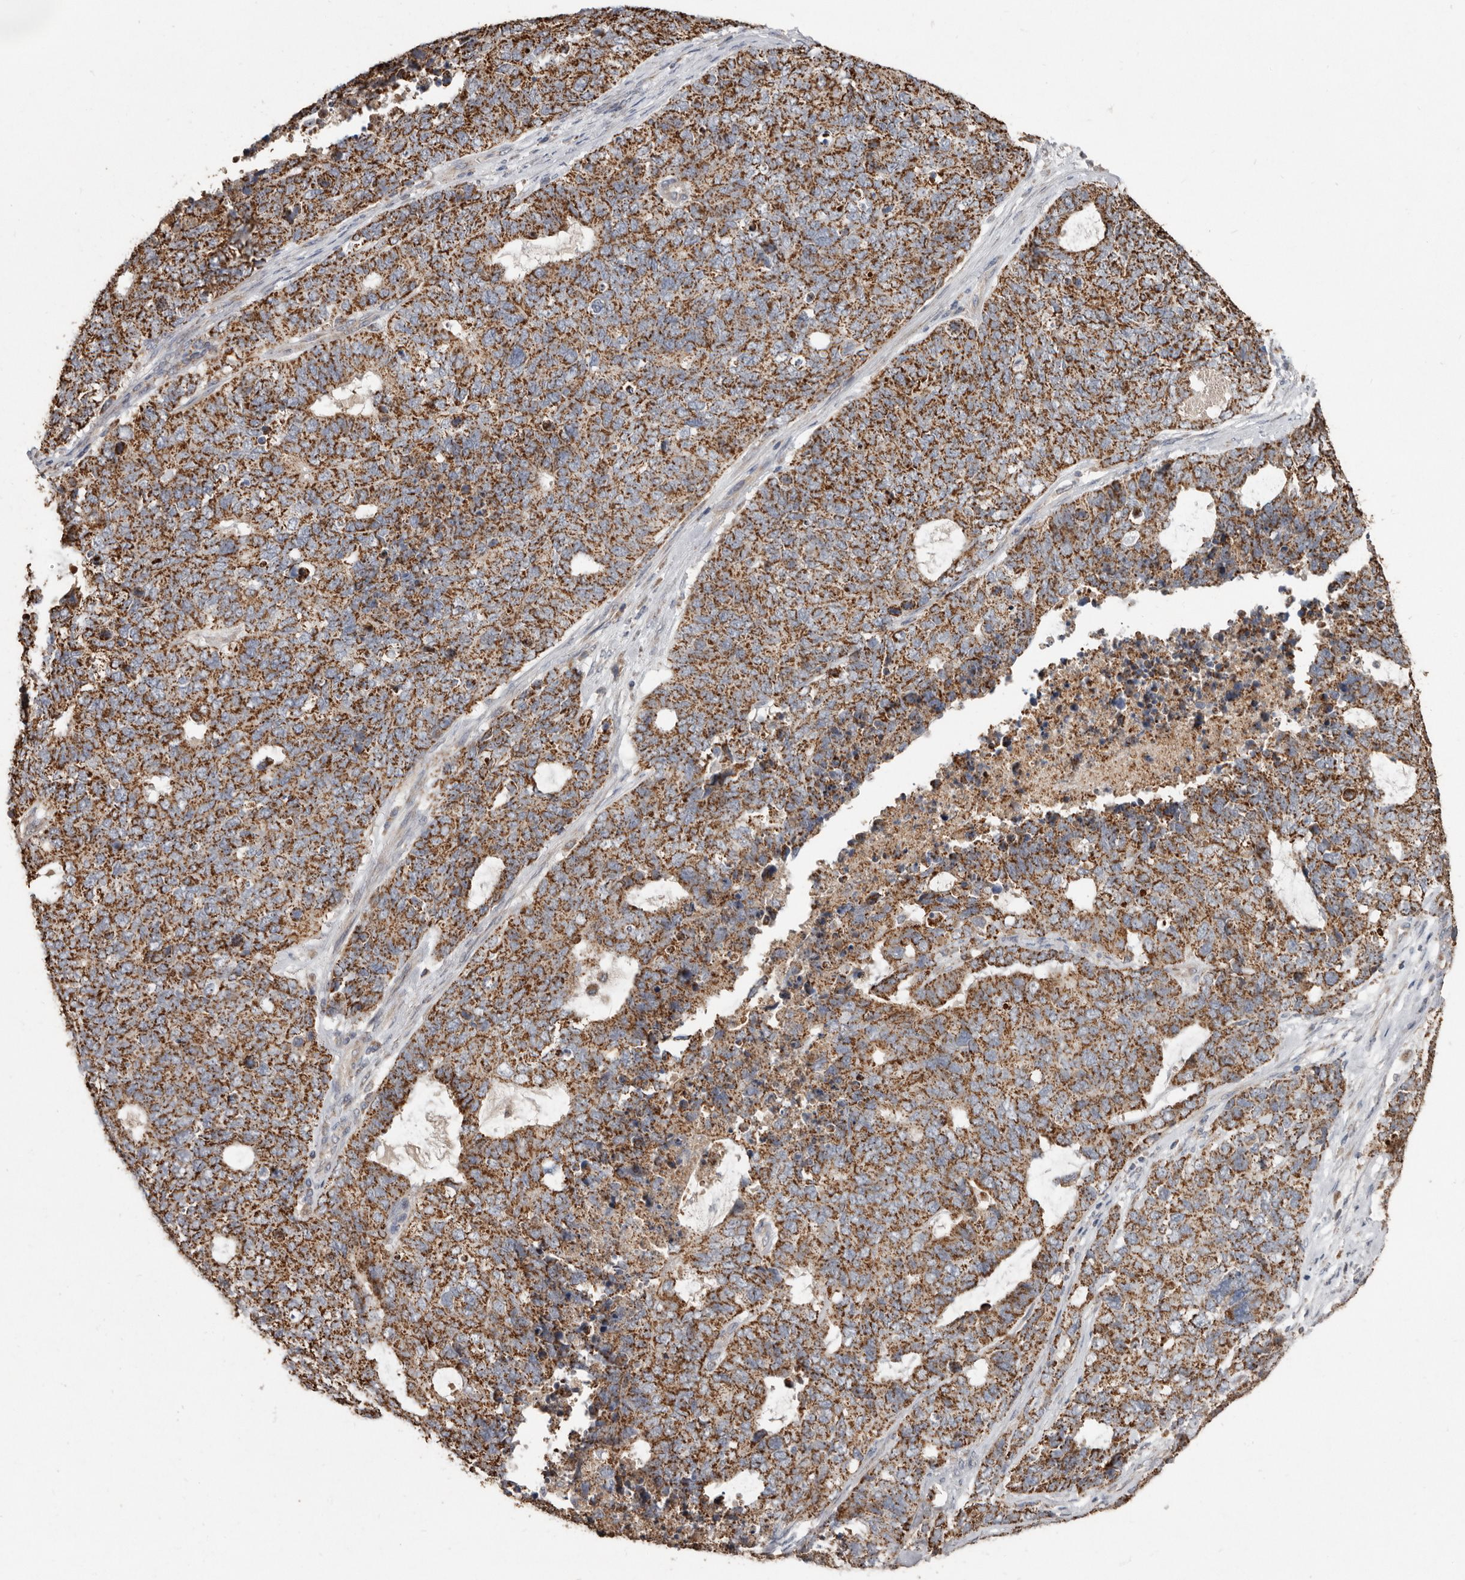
{"staining": {"intensity": "moderate", "quantity": ">75%", "location": "cytoplasmic/membranous"}, "tissue": "cervical cancer", "cell_type": "Tumor cells", "image_type": "cancer", "snomed": [{"axis": "morphology", "description": "Squamous cell carcinoma, NOS"}, {"axis": "topography", "description": "Cervix"}], "caption": "Squamous cell carcinoma (cervical) tissue shows moderate cytoplasmic/membranous expression in about >75% of tumor cells, visualized by immunohistochemistry.", "gene": "KIF26B", "patient": {"sex": "female", "age": 63}}